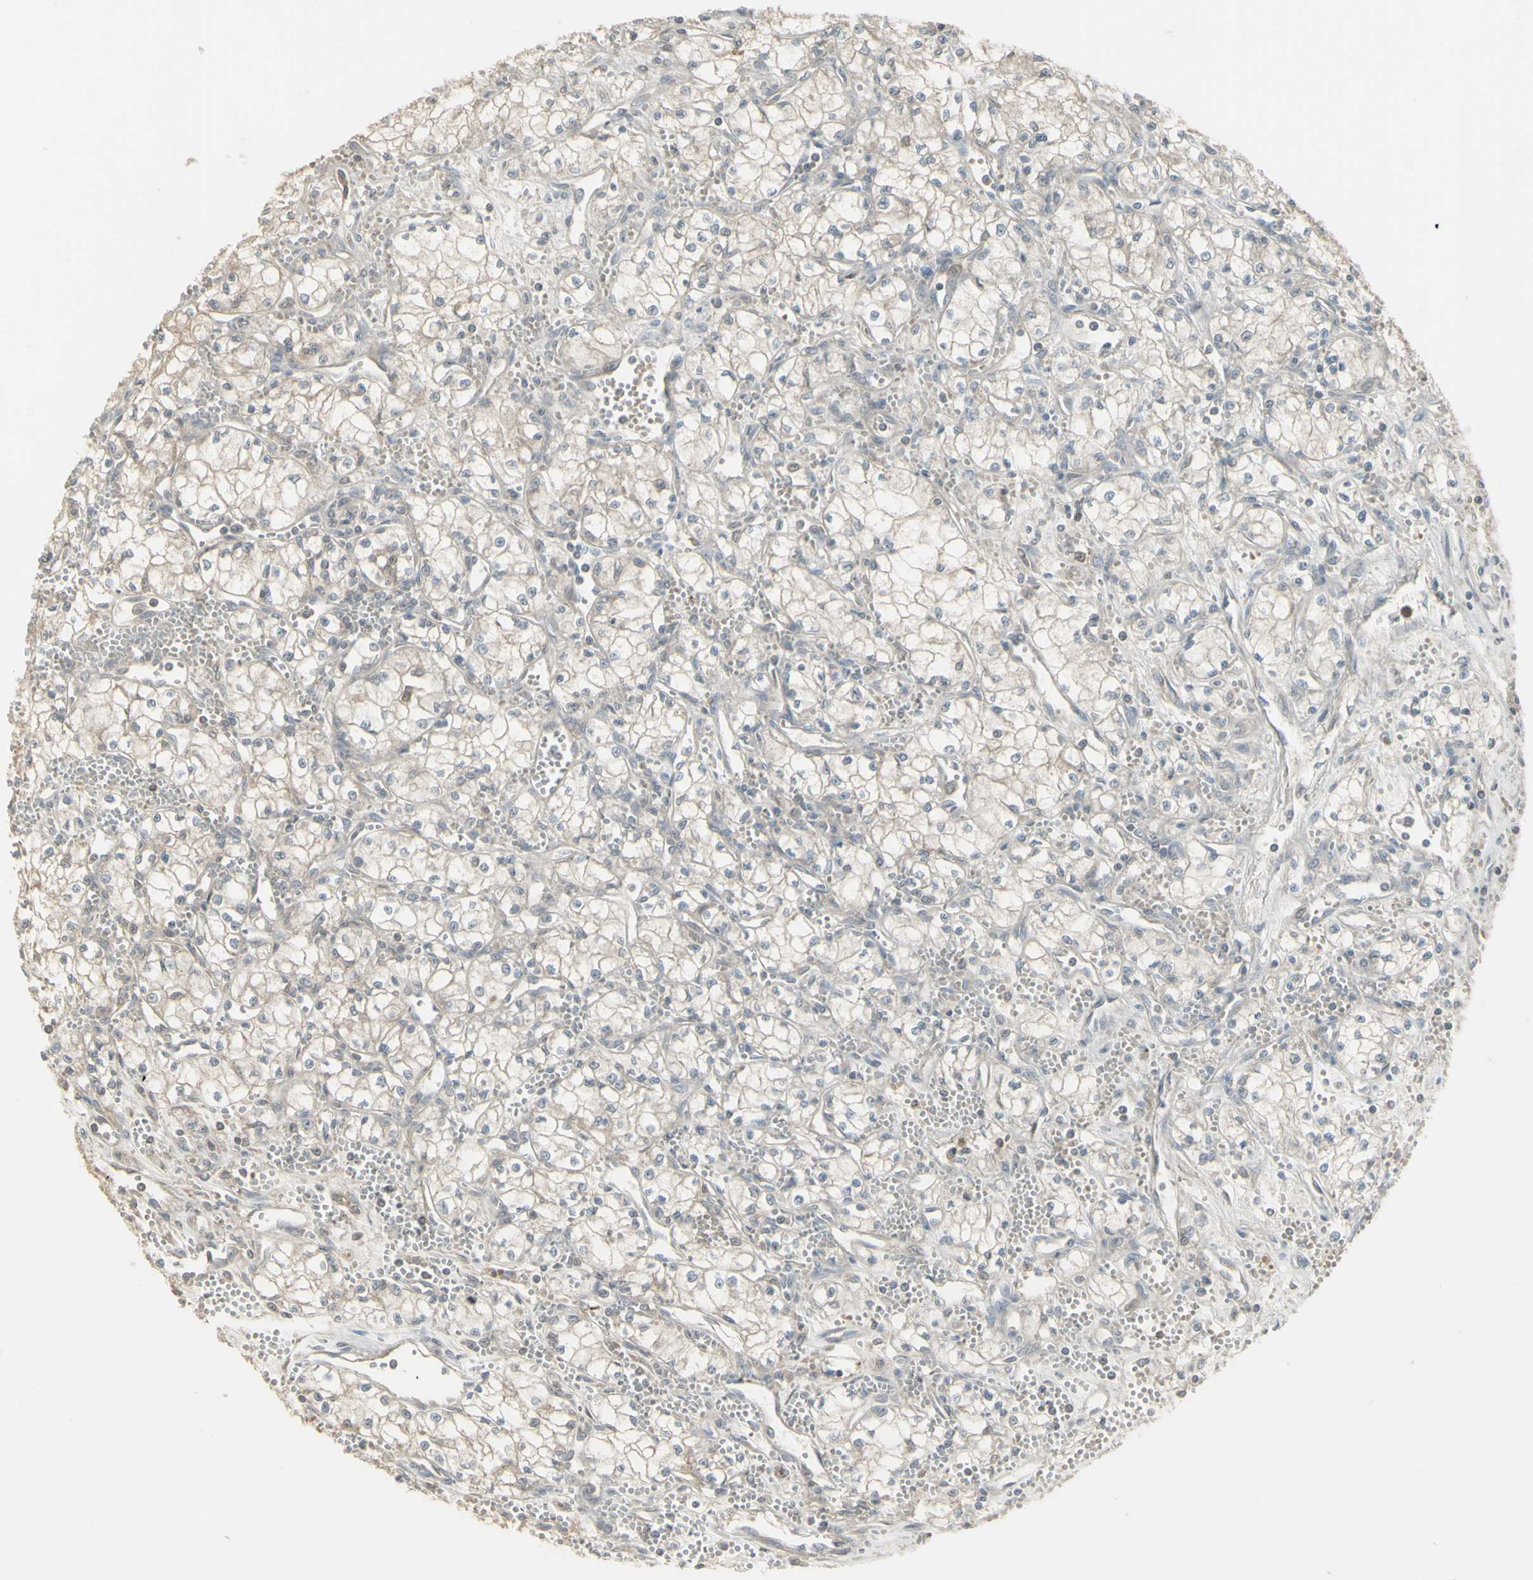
{"staining": {"intensity": "negative", "quantity": "none", "location": "none"}, "tissue": "renal cancer", "cell_type": "Tumor cells", "image_type": "cancer", "snomed": [{"axis": "morphology", "description": "Normal tissue, NOS"}, {"axis": "morphology", "description": "Adenocarcinoma, NOS"}, {"axis": "topography", "description": "Kidney"}], "caption": "Renal cancer stained for a protein using IHC displays no staining tumor cells.", "gene": "CSK", "patient": {"sex": "male", "age": 59}}